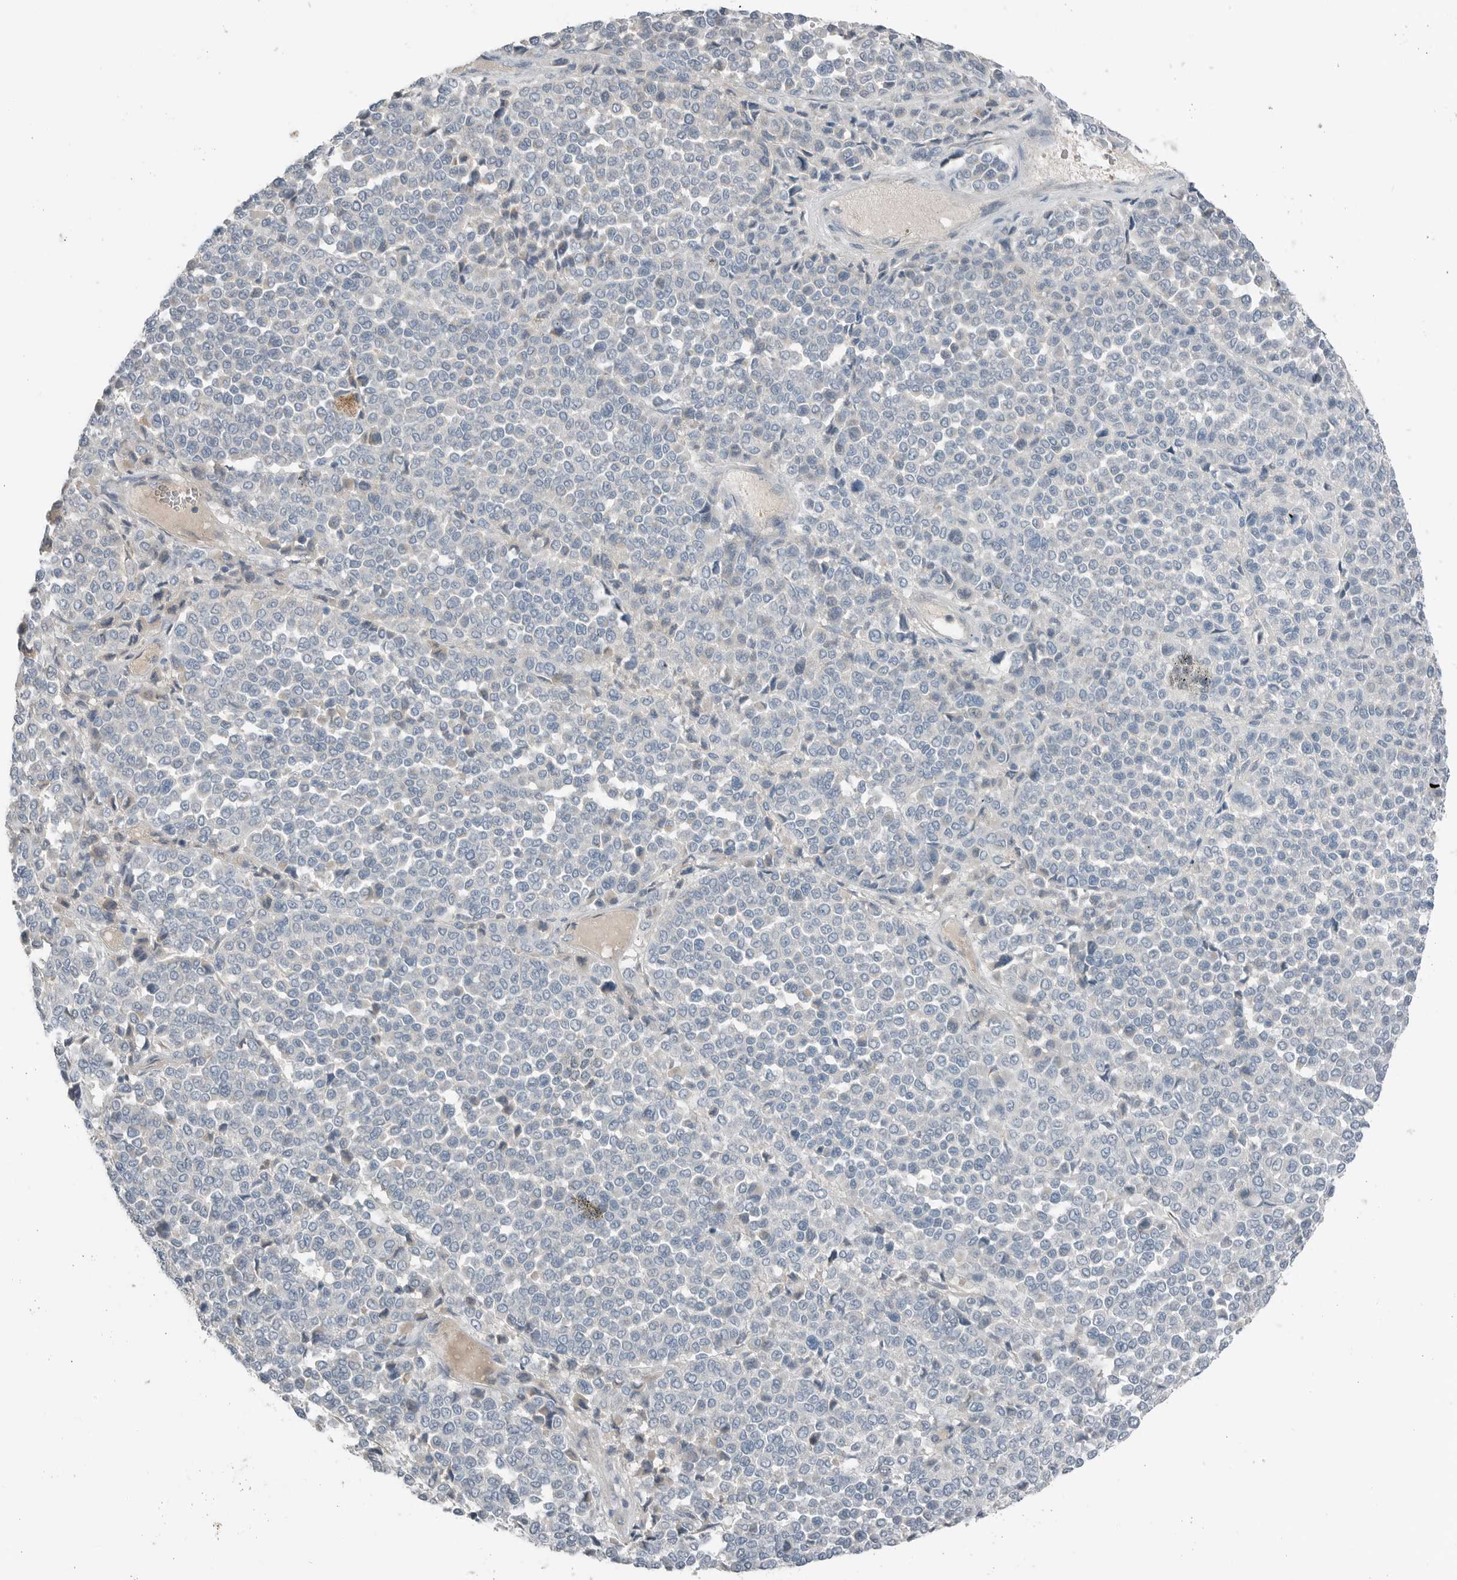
{"staining": {"intensity": "negative", "quantity": "none", "location": "none"}, "tissue": "melanoma", "cell_type": "Tumor cells", "image_type": "cancer", "snomed": [{"axis": "morphology", "description": "Malignant melanoma, Metastatic site"}, {"axis": "topography", "description": "Pancreas"}], "caption": "Immunohistochemical staining of malignant melanoma (metastatic site) shows no significant staining in tumor cells.", "gene": "SERPINB7", "patient": {"sex": "female", "age": 30}}